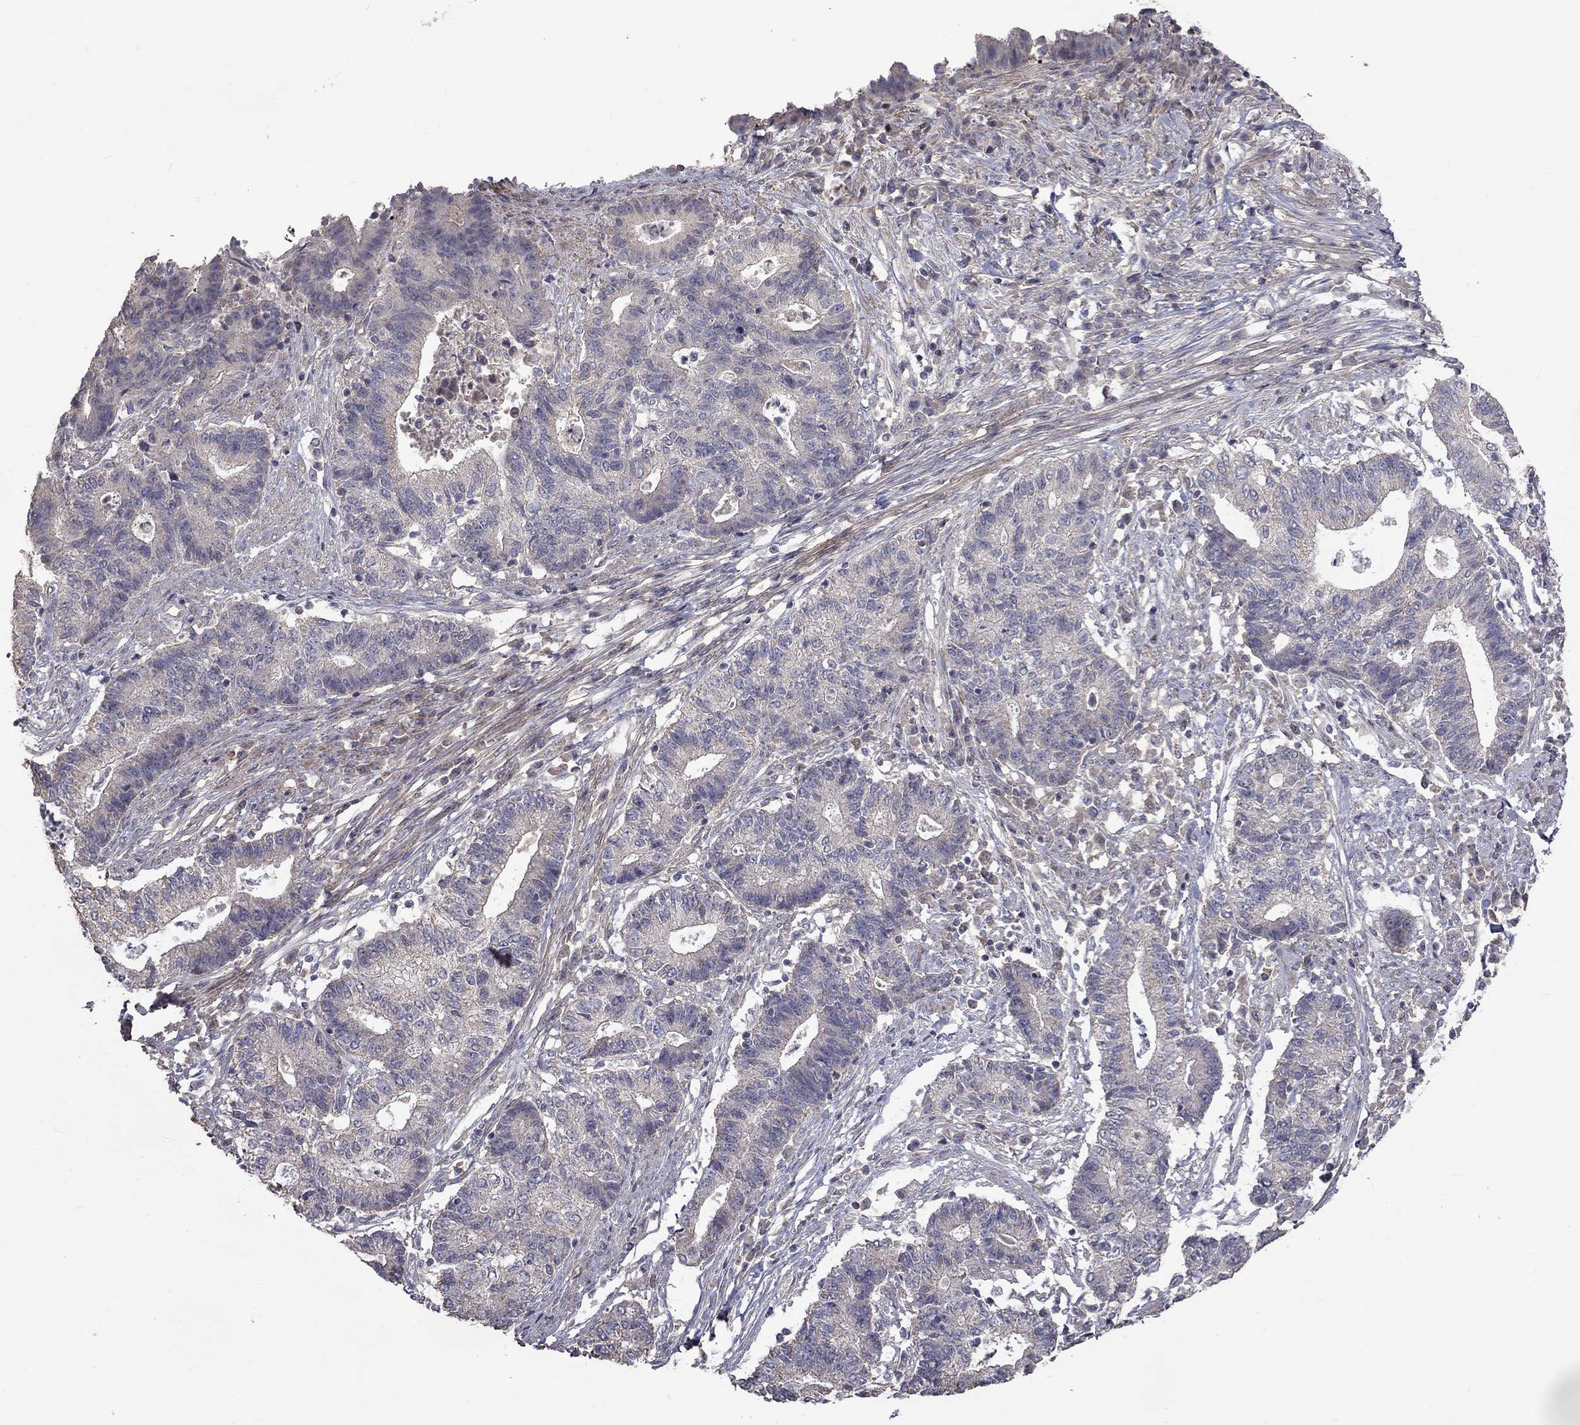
{"staining": {"intensity": "negative", "quantity": "none", "location": "none"}, "tissue": "endometrial cancer", "cell_type": "Tumor cells", "image_type": "cancer", "snomed": [{"axis": "morphology", "description": "Adenocarcinoma, NOS"}, {"axis": "topography", "description": "Uterus"}, {"axis": "topography", "description": "Endometrium"}], "caption": "Photomicrograph shows no protein positivity in tumor cells of endometrial cancer tissue.", "gene": "SLC39A14", "patient": {"sex": "female", "age": 54}}